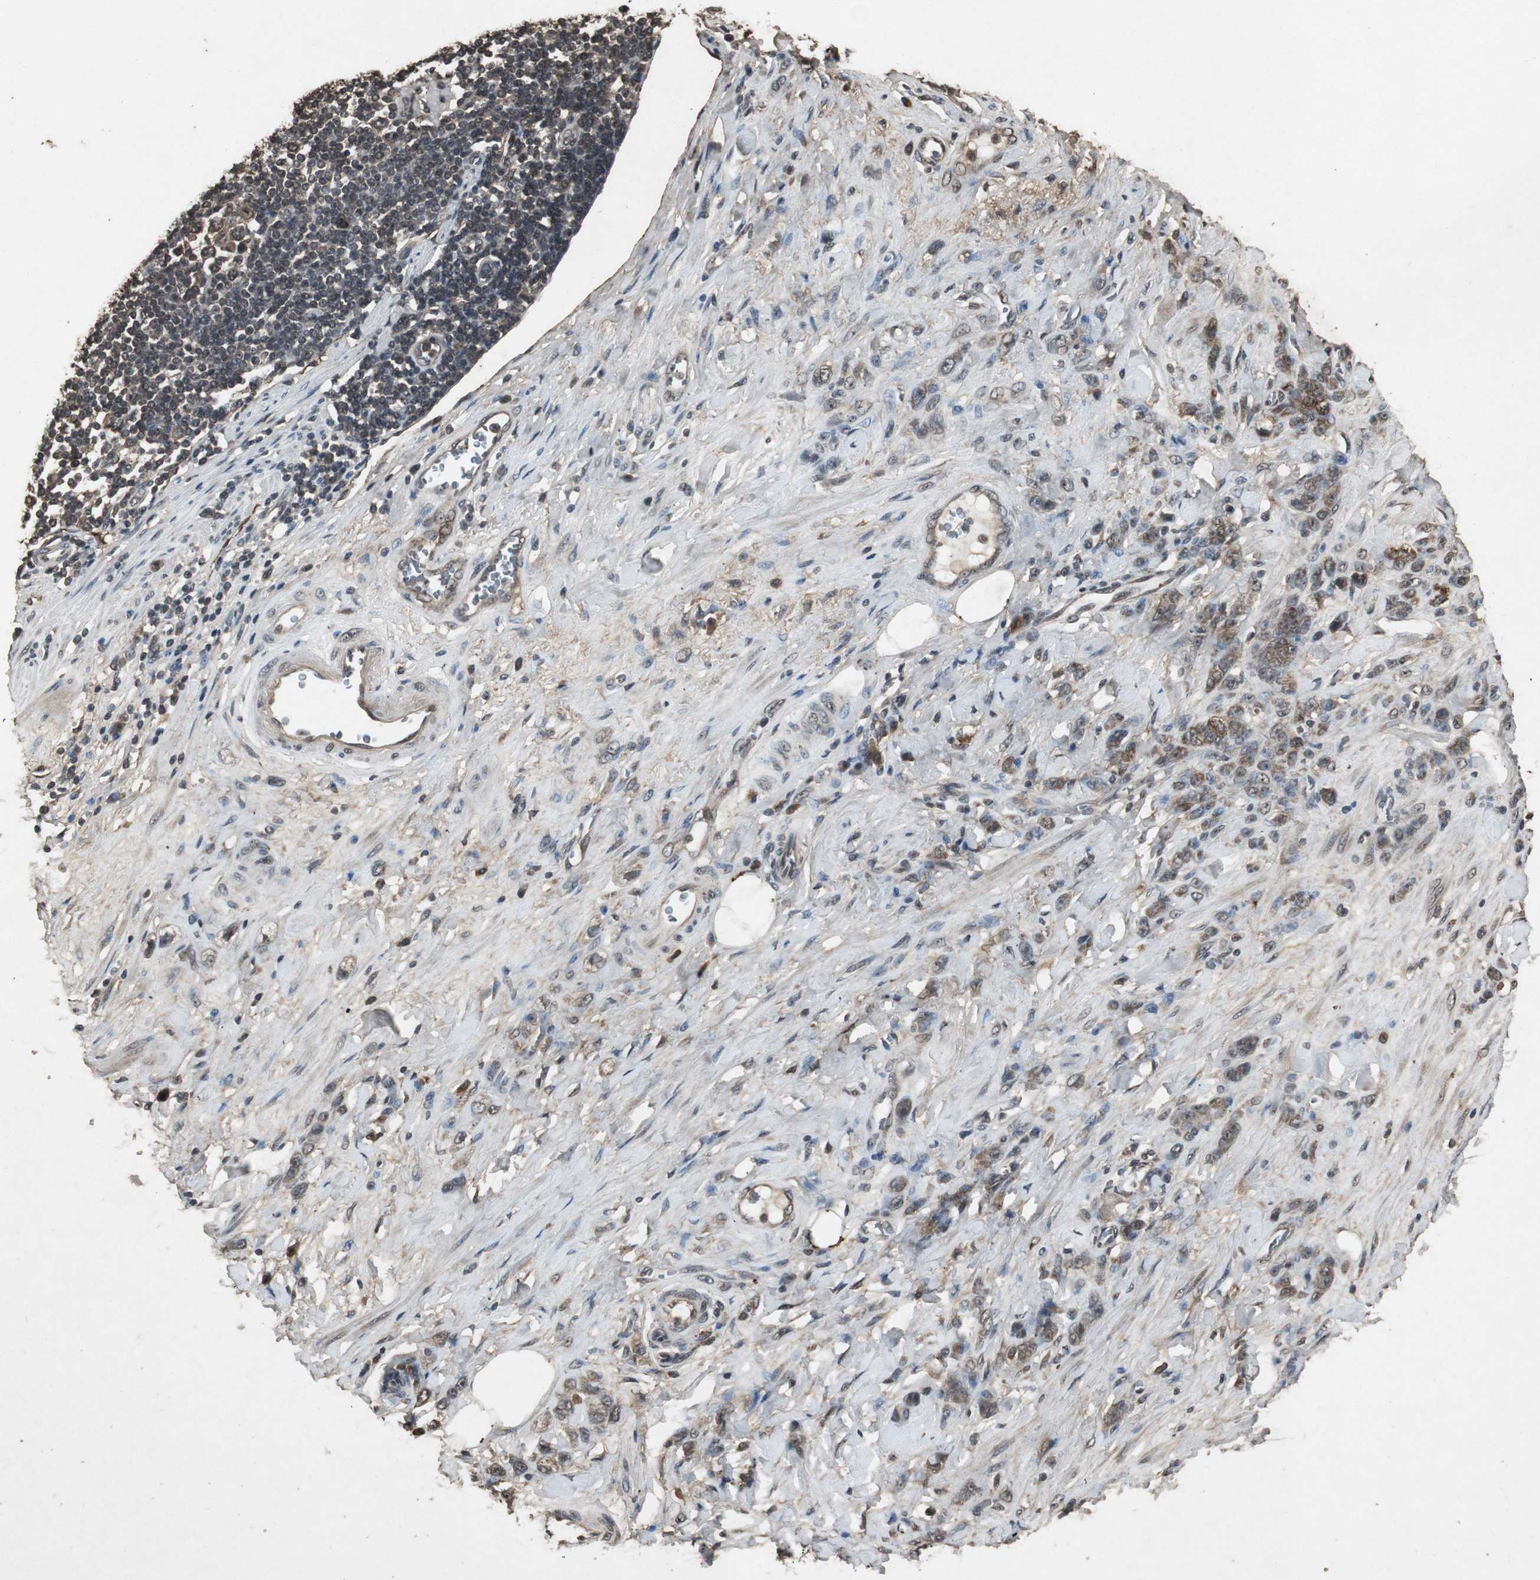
{"staining": {"intensity": "moderate", "quantity": ">75%", "location": "cytoplasmic/membranous,nuclear"}, "tissue": "stomach cancer", "cell_type": "Tumor cells", "image_type": "cancer", "snomed": [{"axis": "morphology", "description": "Adenocarcinoma, NOS"}, {"axis": "topography", "description": "Stomach"}], "caption": "Protein expression analysis of human stomach adenocarcinoma reveals moderate cytoplasmic/membranous and nuclear expression in about >75% of tumor cells.", "gene": "EMX1", "patient": {"sex": "male", "age": 82}}